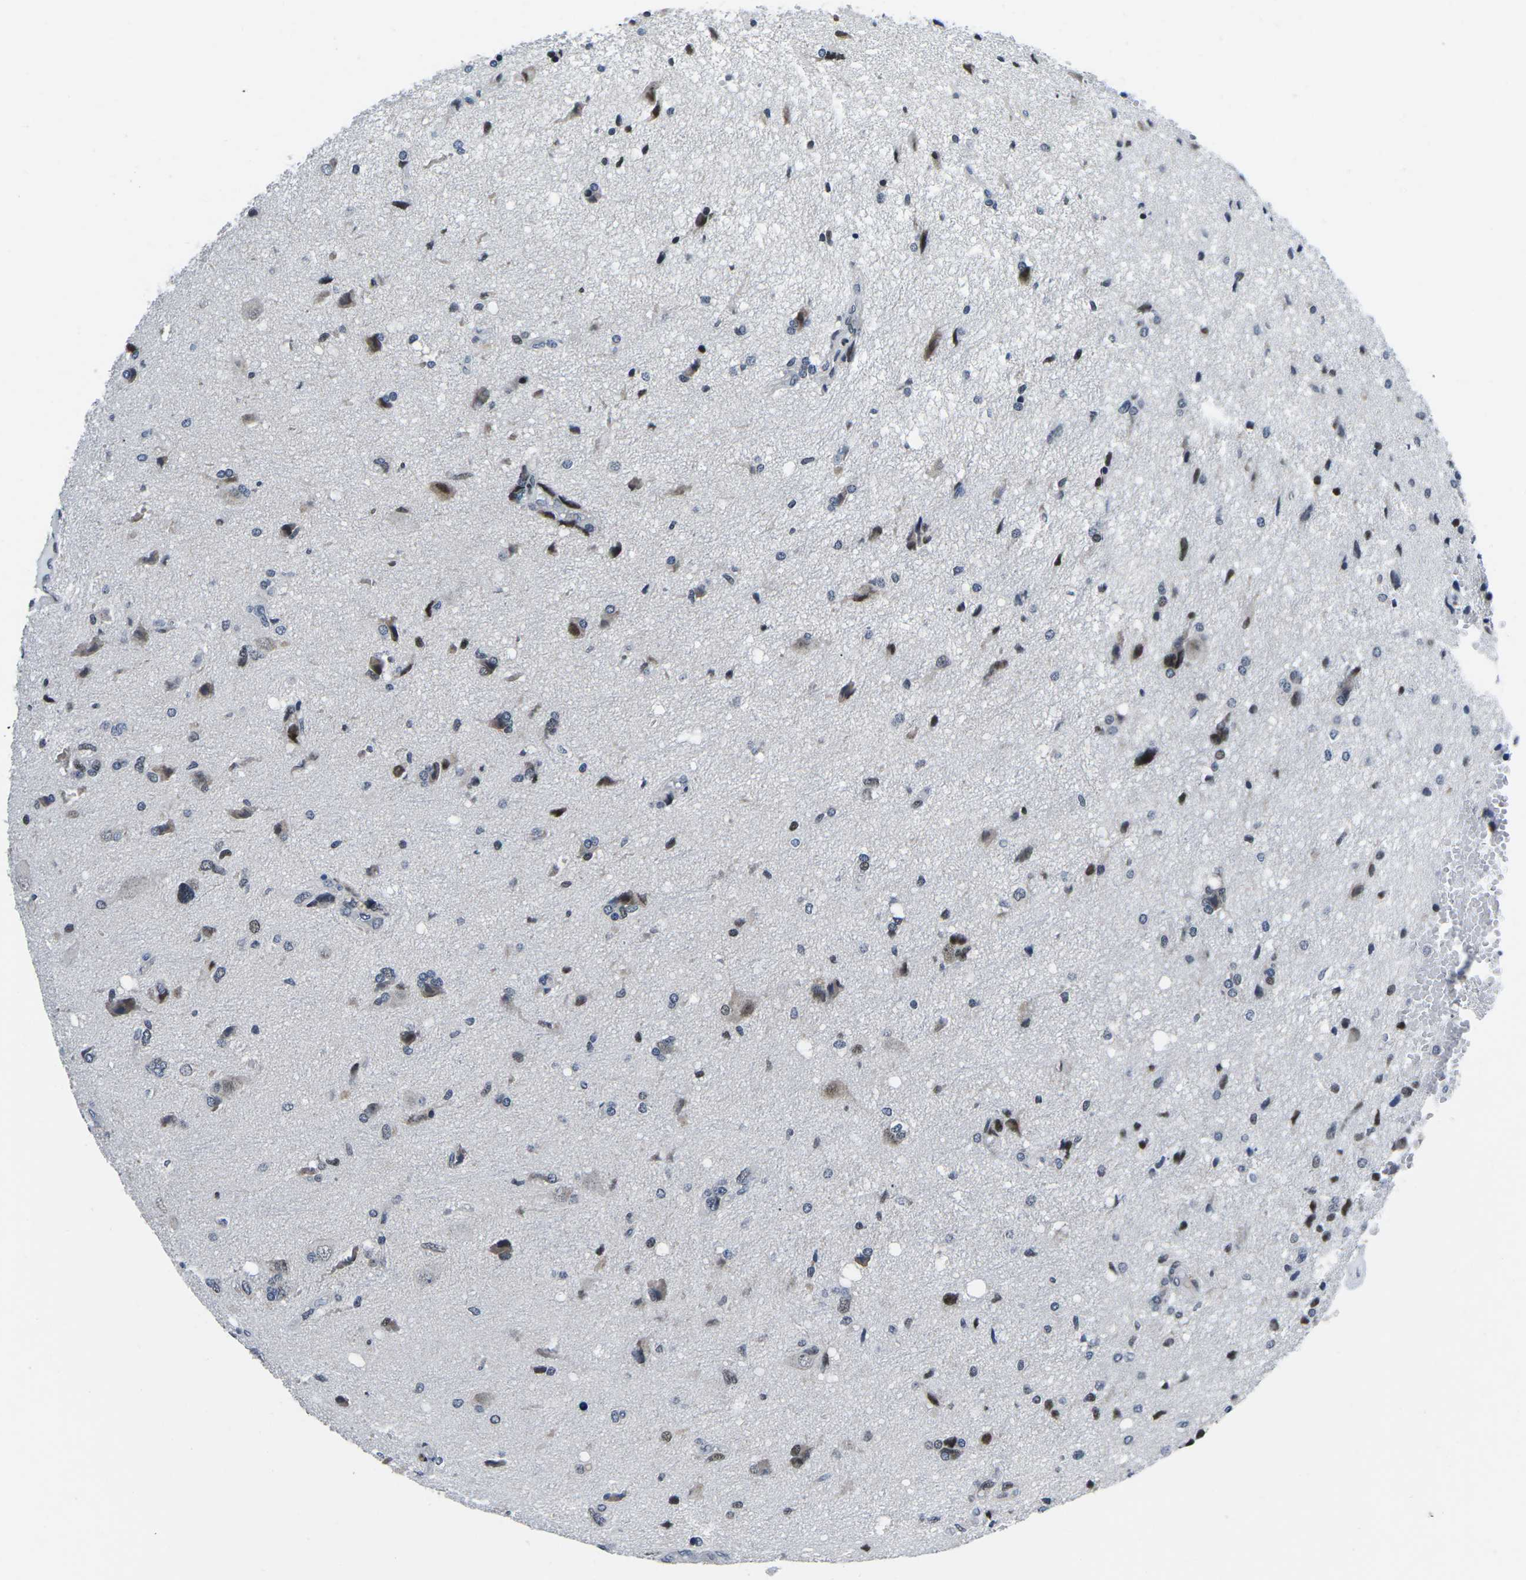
{"staining": {"intensity": "moderate", "quantity": "<25%", "location": "nuclear"}, "tissue": "glioma", "cell_type": "Tumor cells", "image_type": "cancer", "snomed": [{"axis": "morphology", "description": "Glioma, malignant, High grade"}, {"axis": "topography", "description": "Brain"}], "caption": "This is a histology image of IHC staining of glioma, which shows moderate expression in the nuclear of tumor cells.", "gene": "CDC73", "patient": {"sex": "female", "age": 59}}